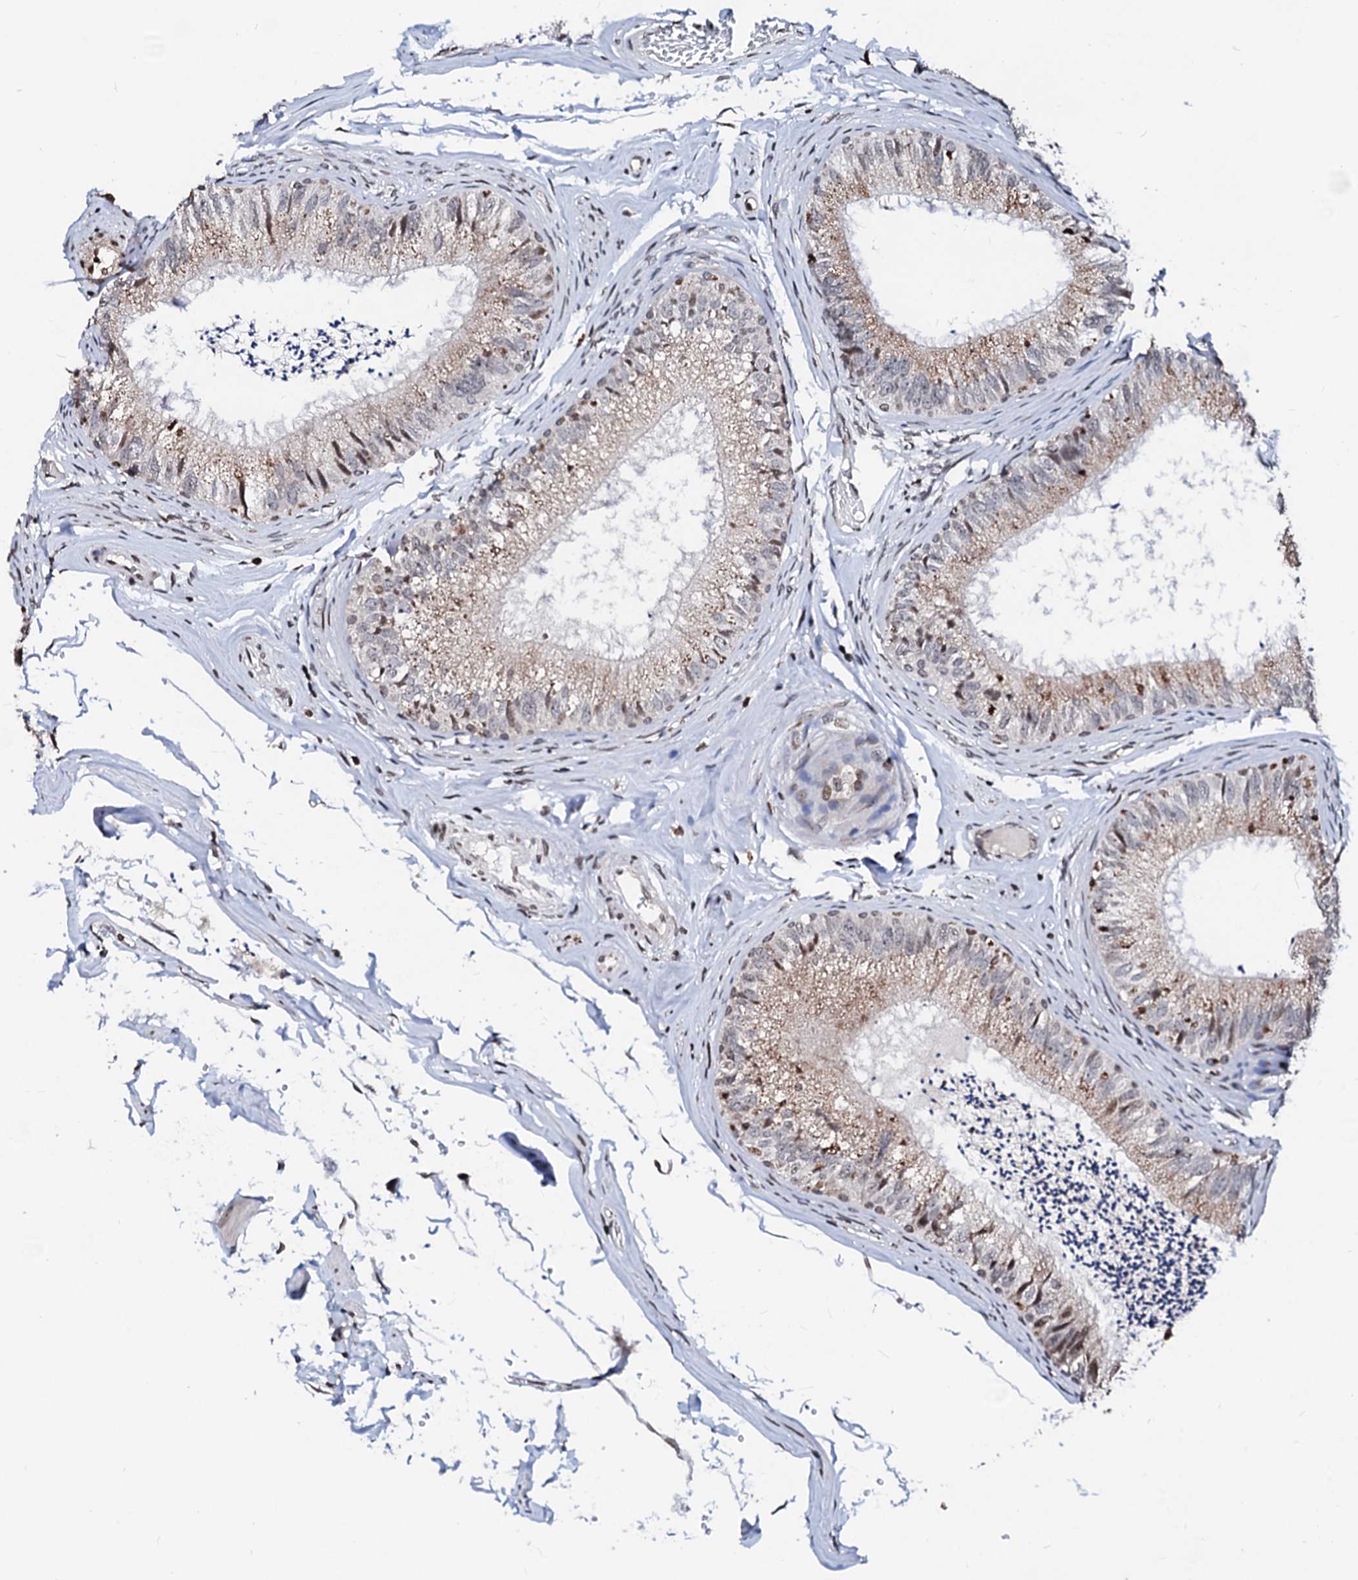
{"staining": {"intensity": "moderate", "quantity": "25%-75%", "location": "nuclear"}, "tissue": "epididymis", "cell_type": "Glandular cells", "image_type": "normal", "snomed": [{"axis": "morphology", "description": "Normal tissue, NOS"}, {"axis": "topography", "description": "Epididymis"}], "caption": "Human epididymis stained with a brown dye reveals moderate nuclear positive staining in about 25%-75% of glandular cells.", "gene": "LSM11", "patient": {"sex": "male", "age": 79}}